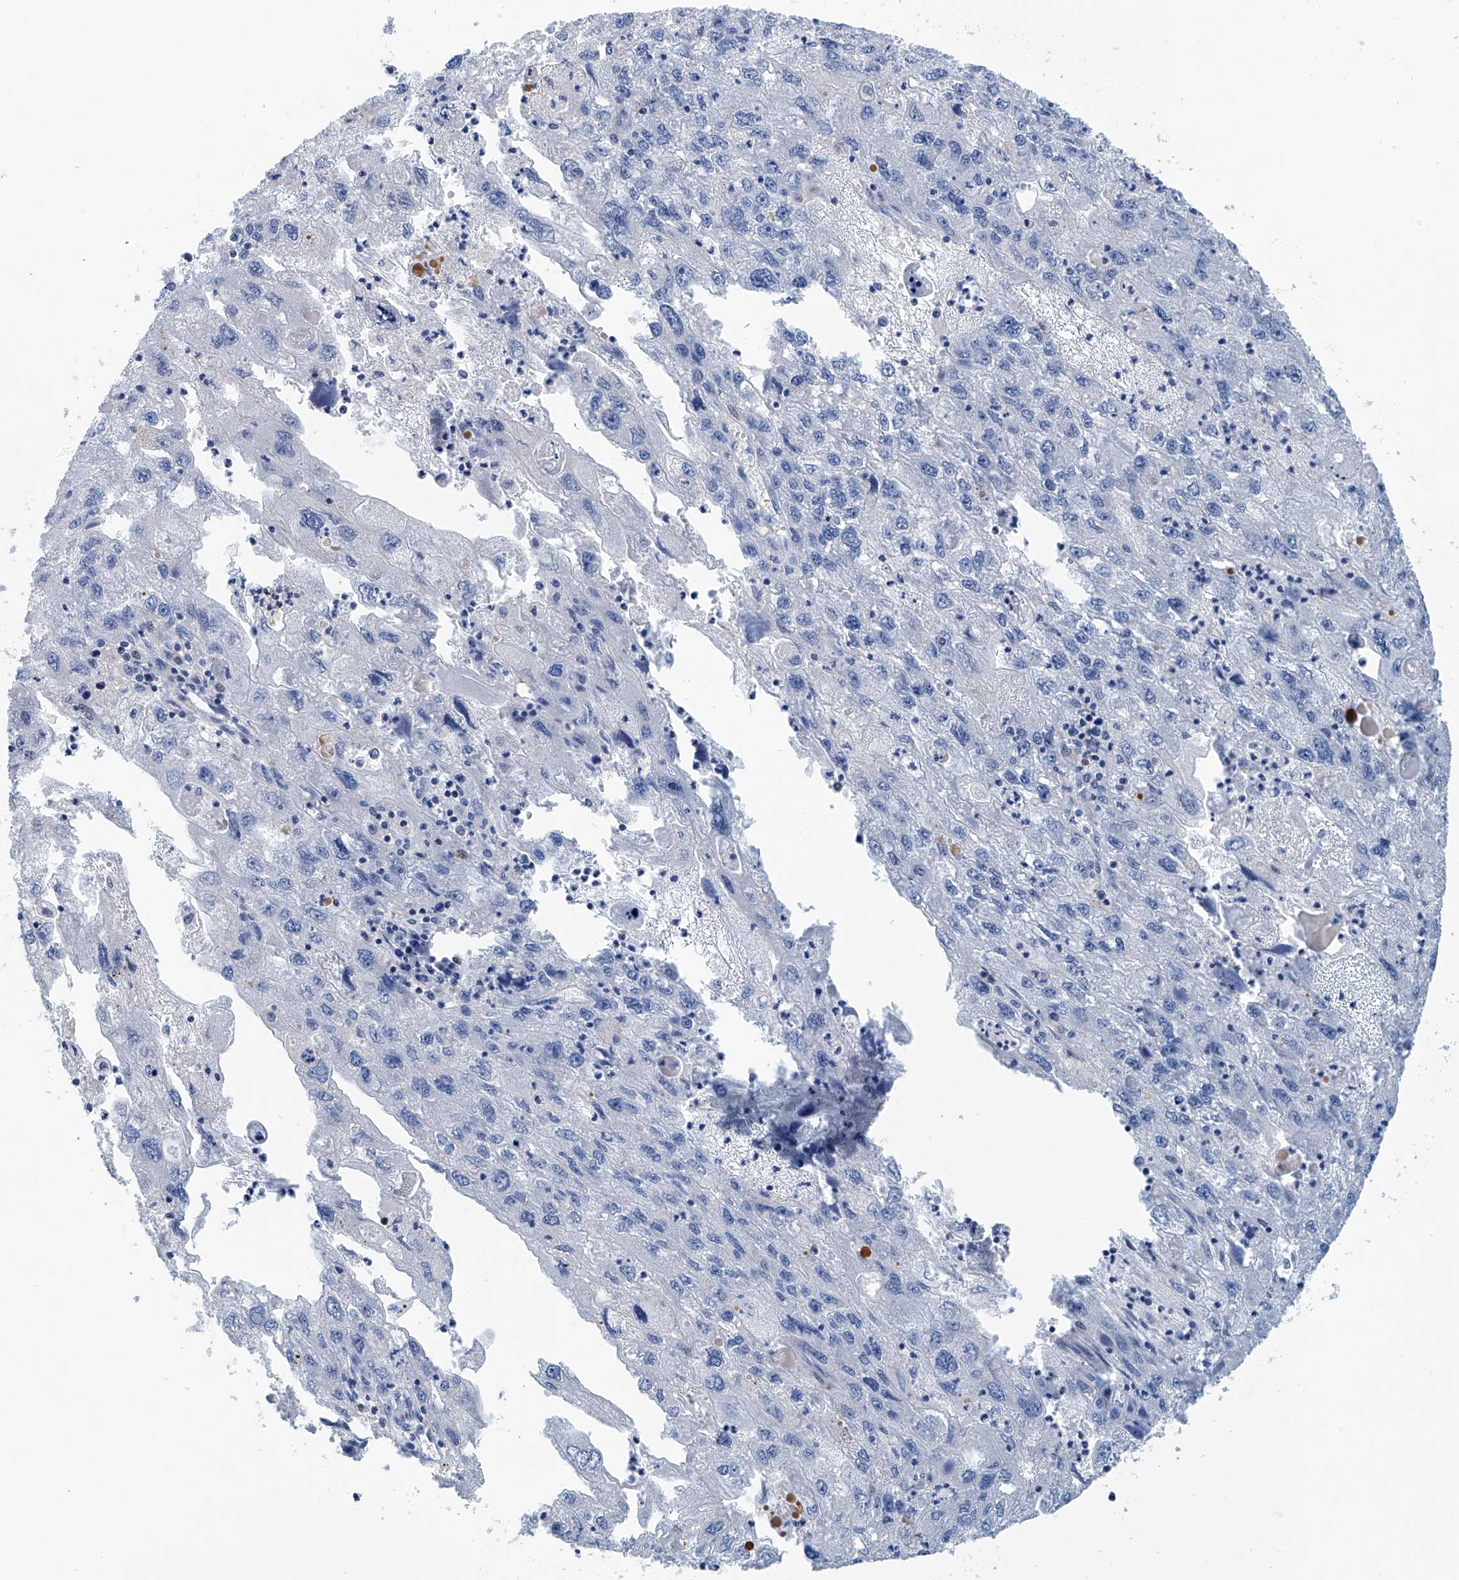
{"staining": {"intensity": "negative", "quantity": "none", "location": "none"}, "tissue": "endometrial cancer", "cell_type": "Tumor cells", "image_type": "cancer", "snomed": [{"axis": "morphology", "description": "Adenocarcinoma, NOS"}, {"axis": "topography", "description": "Endometrium"}], "caption": "IHC image of neoplastic tissue: human endometrial cancer stained with DAB (3,3'-diaminobenzidine) exhibits no significant protein staining in tumor cells.", "gene": "CEP85L", "patient": {"sex": "female", "age": 49}}